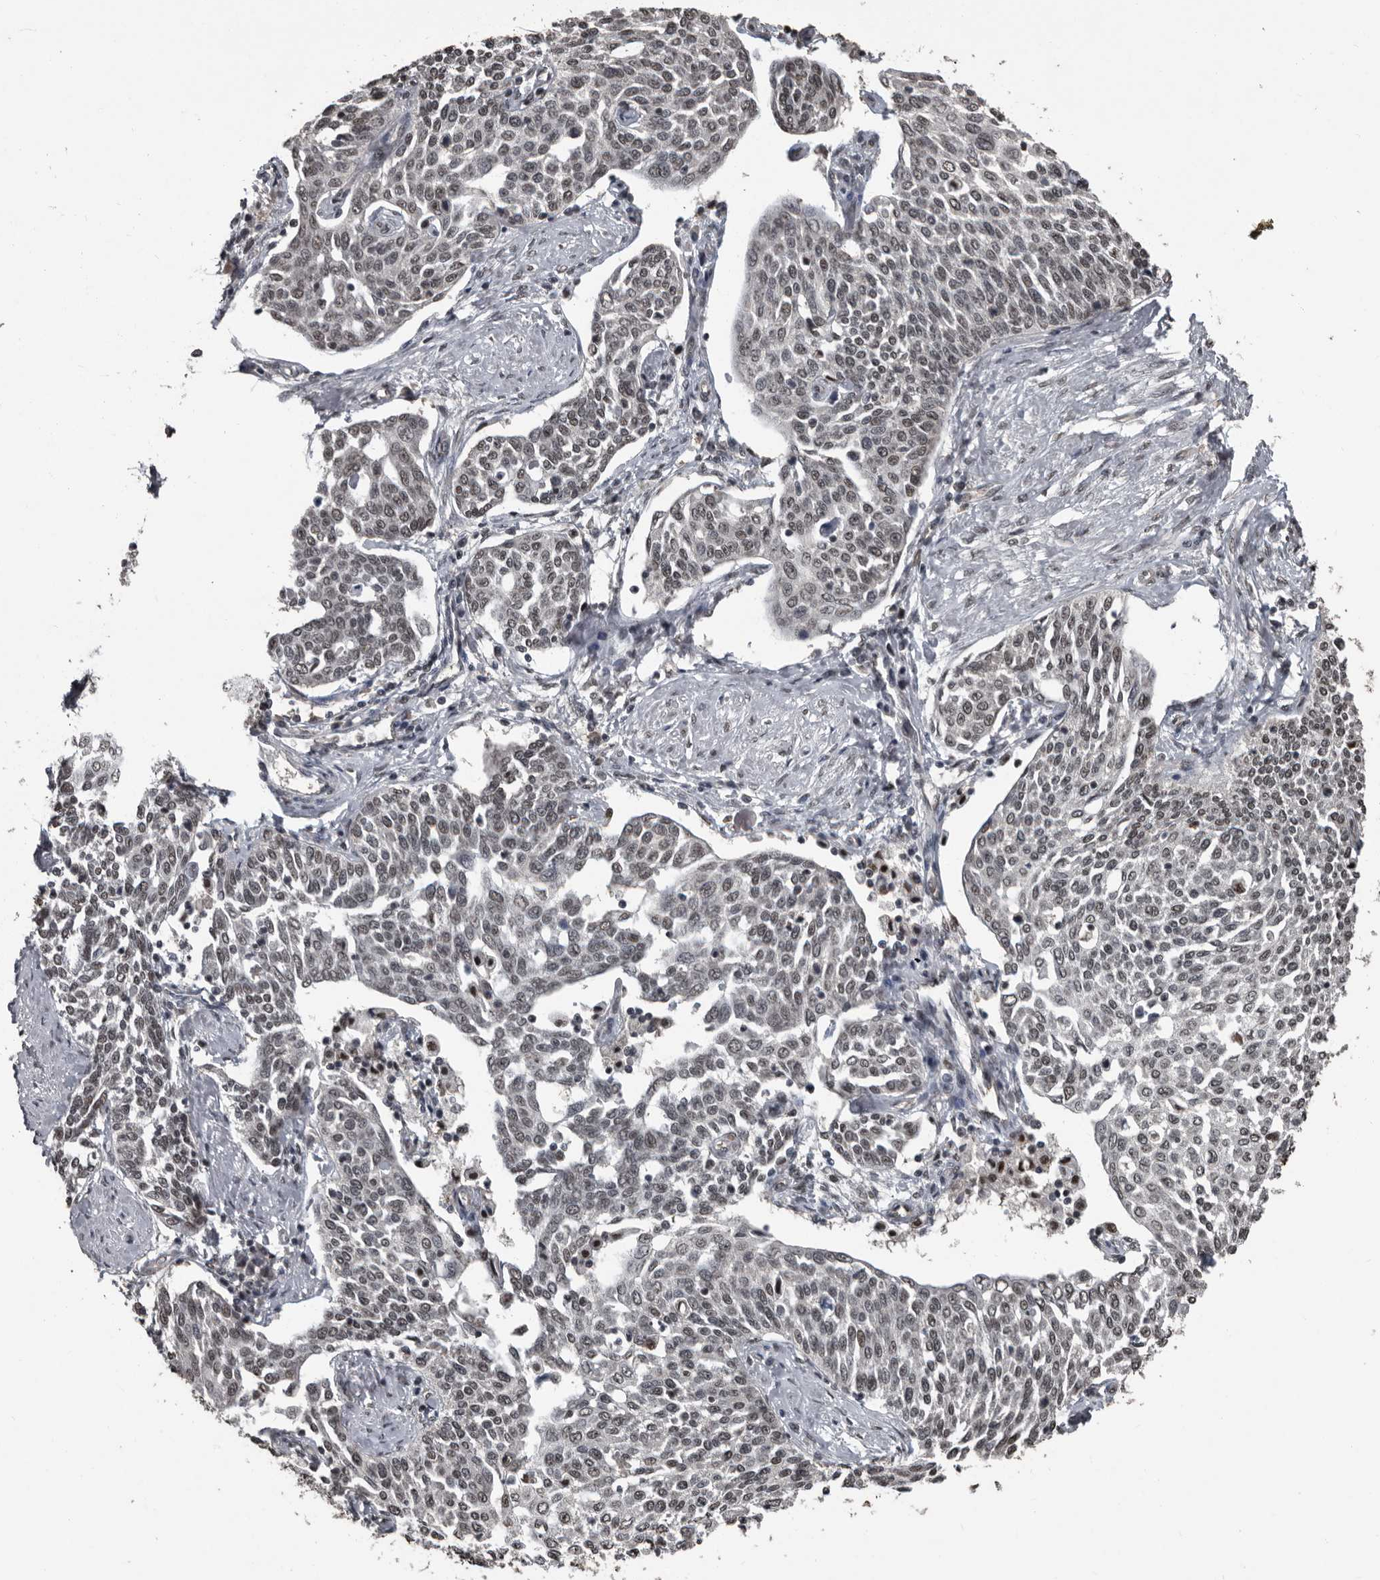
{"staining": {"intensity": "weak", "quantity": "<25%", "location": "nuclear"}, "tissue": "cervical cancer", "cell_type": "Tumor cells", "image_type": "cancer", "snomed": [{"axis": "morphology", "description": "Squamous cell carcinoma, NOS"}, {"axis": "topography", "description": "Cervix"}], "caption": "Cervical cancer was stained to show a protein in brown. There is no significant expression in tumor cells. Brightfield microscopy of immunohistochemistry (IHC) stained with DAB (brown) and hematoxylin (blue), captured at high magnification.", "gene": "CHD1L", "patient": {"sex": "female", "age": 34}}